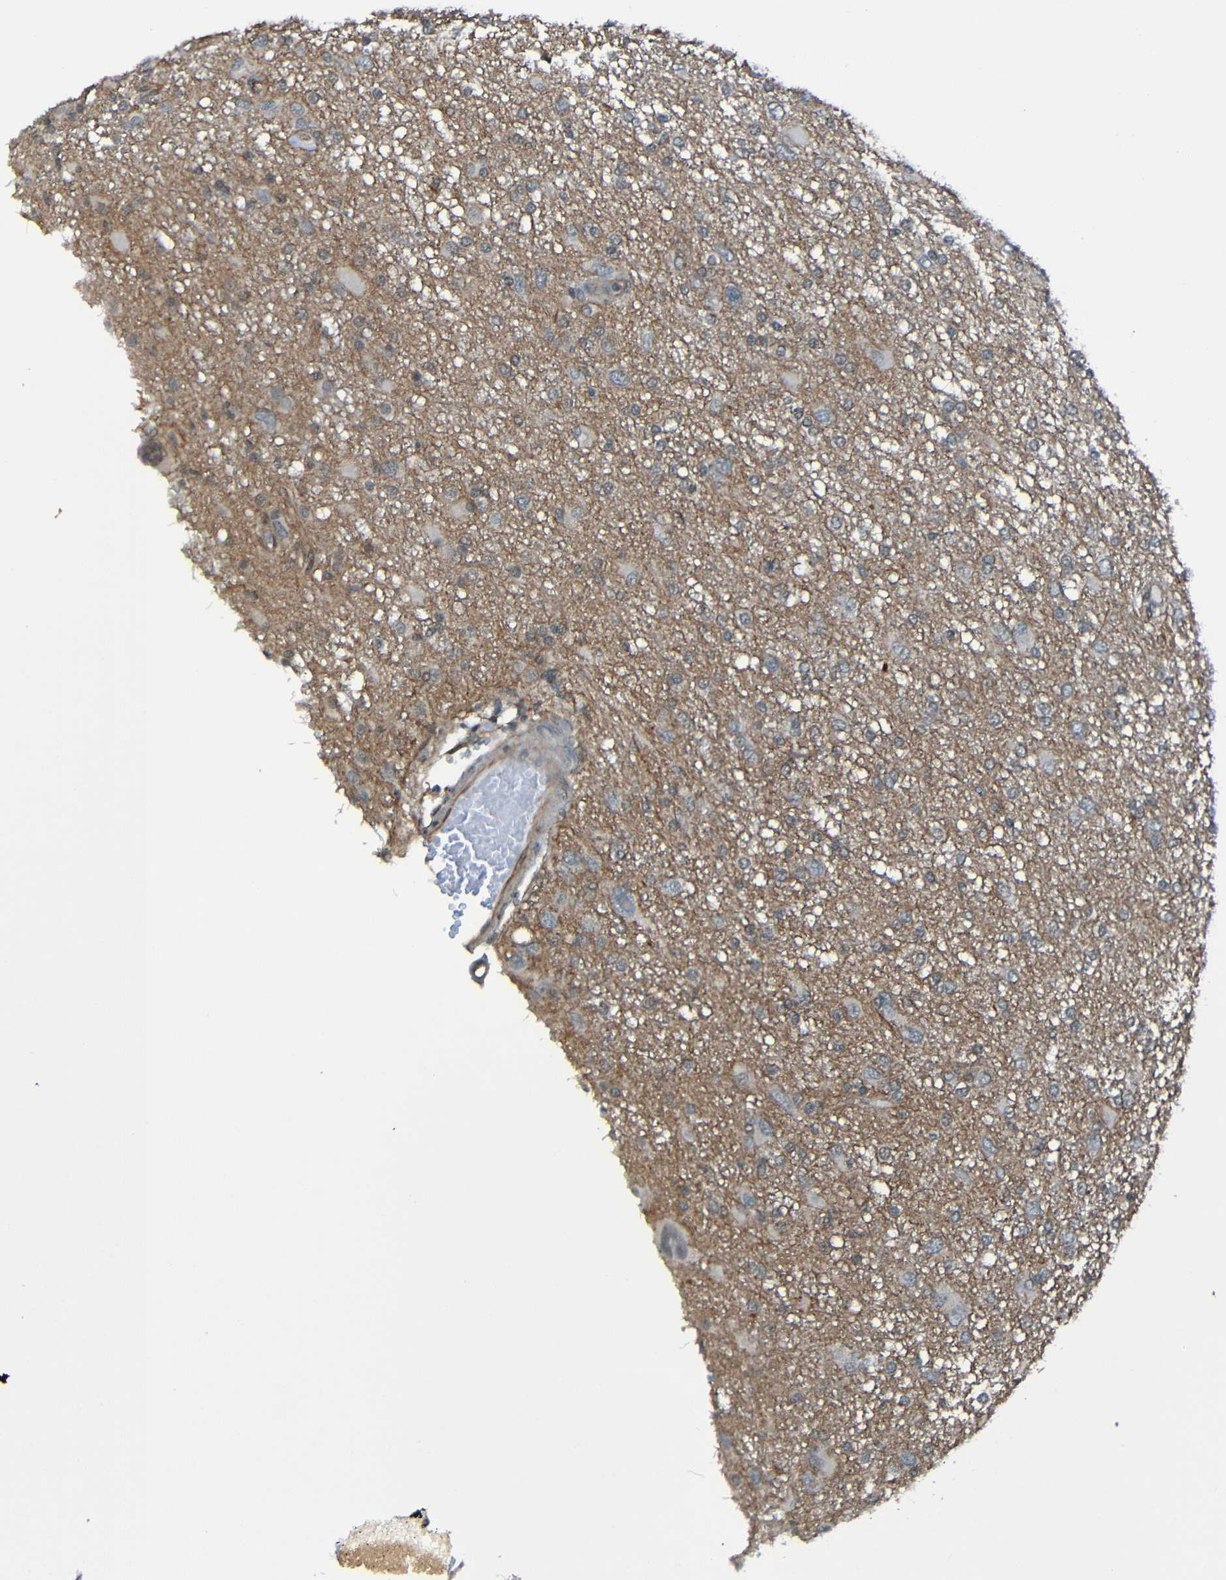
{"staining": {"intensity": "negative", "quantity": "none", "location": "none"}, "tissue": "glioma", "cell_type": "Tumor cells", "image_type": "cancer", "snomed": [{"axis": "morphology", "description": "Glioma, malignant, High grade"}, {"axis": "topography", "description": "Brain"}], "caption": "Glioma stained for a protein using immunohistochemistry reveals no positivity tumor cells.", "gene": "LGR5", "patient": {"sex": "female", "age": 59}}